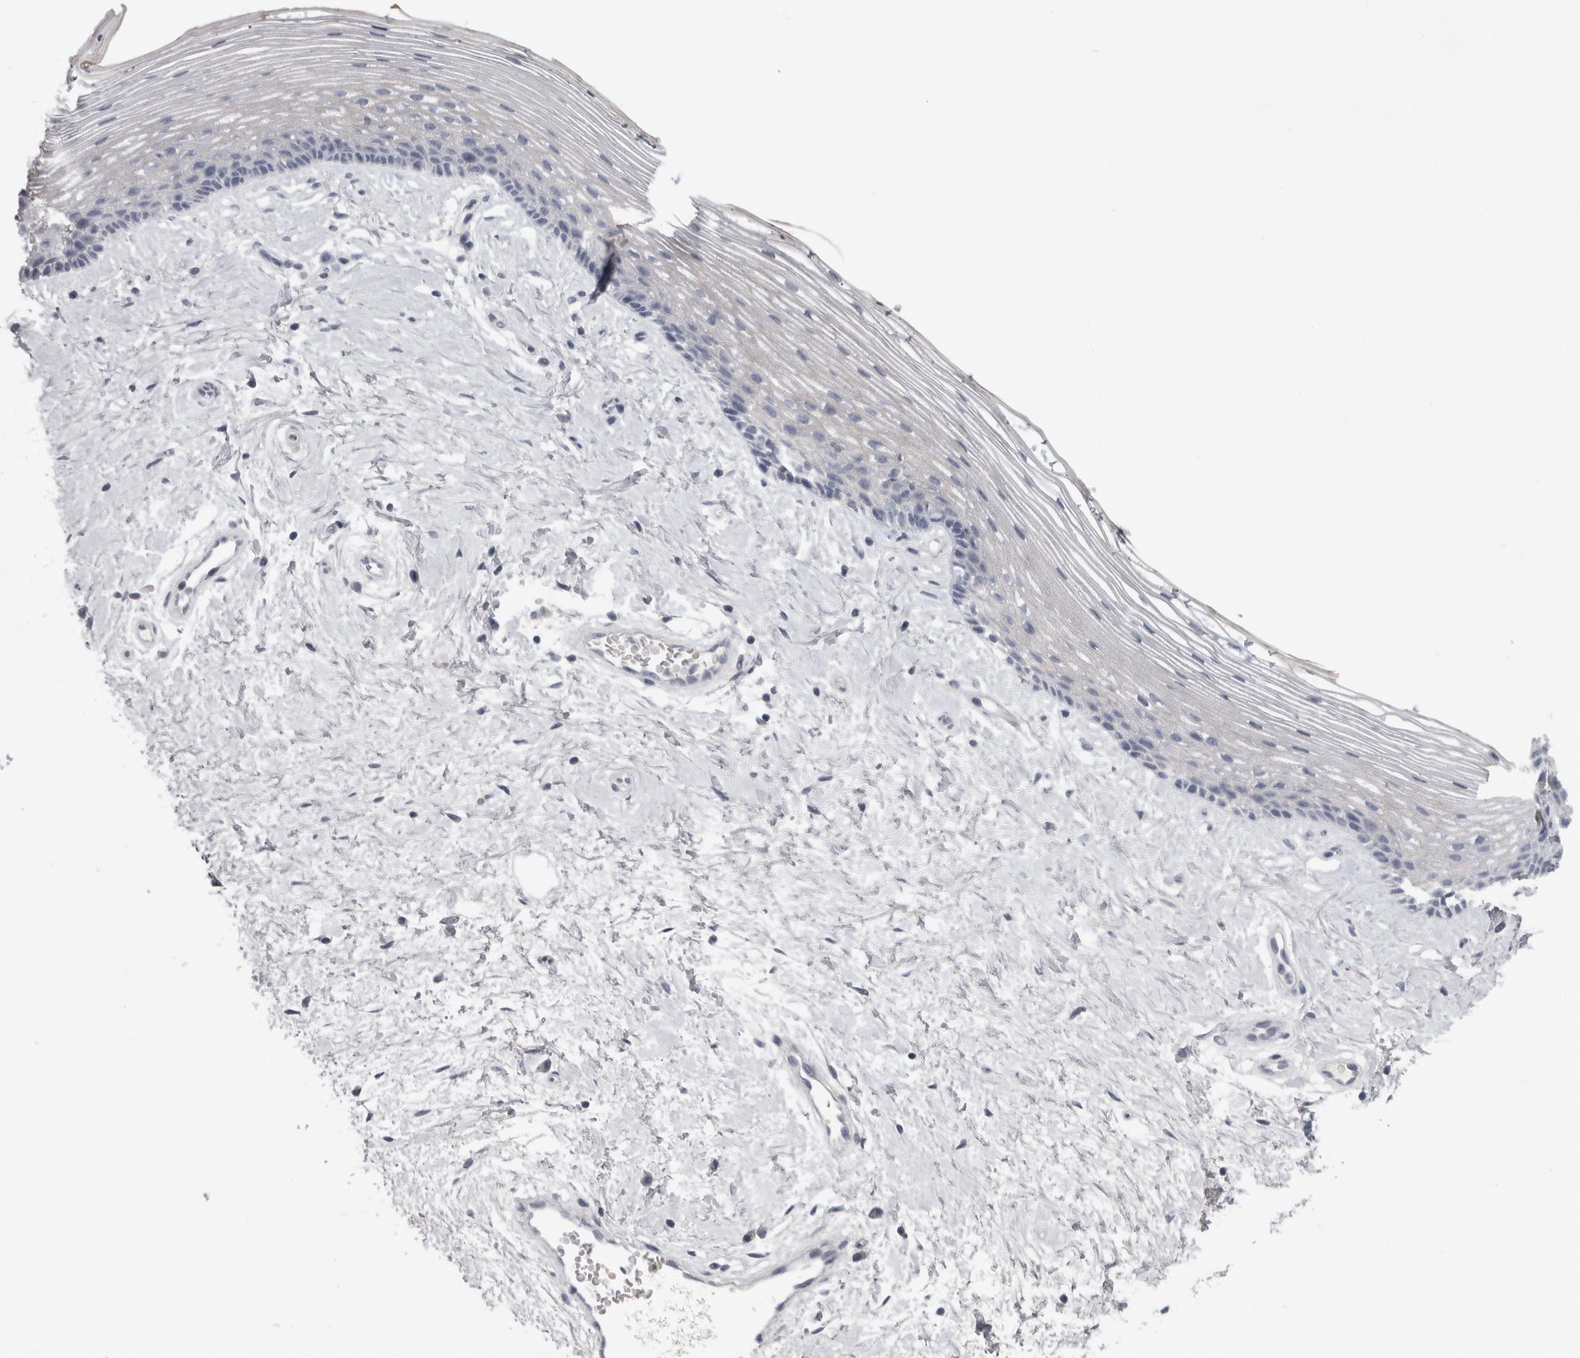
{"staining": {"intensity": "negative", "quantity": "none", "location": "none"}, "tissue": "vagina", "cell_type": "Squamous epithelial cells", "image_type": "normal", "snomed": [{"axis": "morphology", "description": "Normal tissue, NOS"}, {"axis": "topography", "description": "Vagina"}], "caption": "Immunohistochemical staining of normal human vagina reveals no significant staining in squamous epithelial cells.", "gene": "ENPP7", "patient": {"sex": "female", "age": 46}}